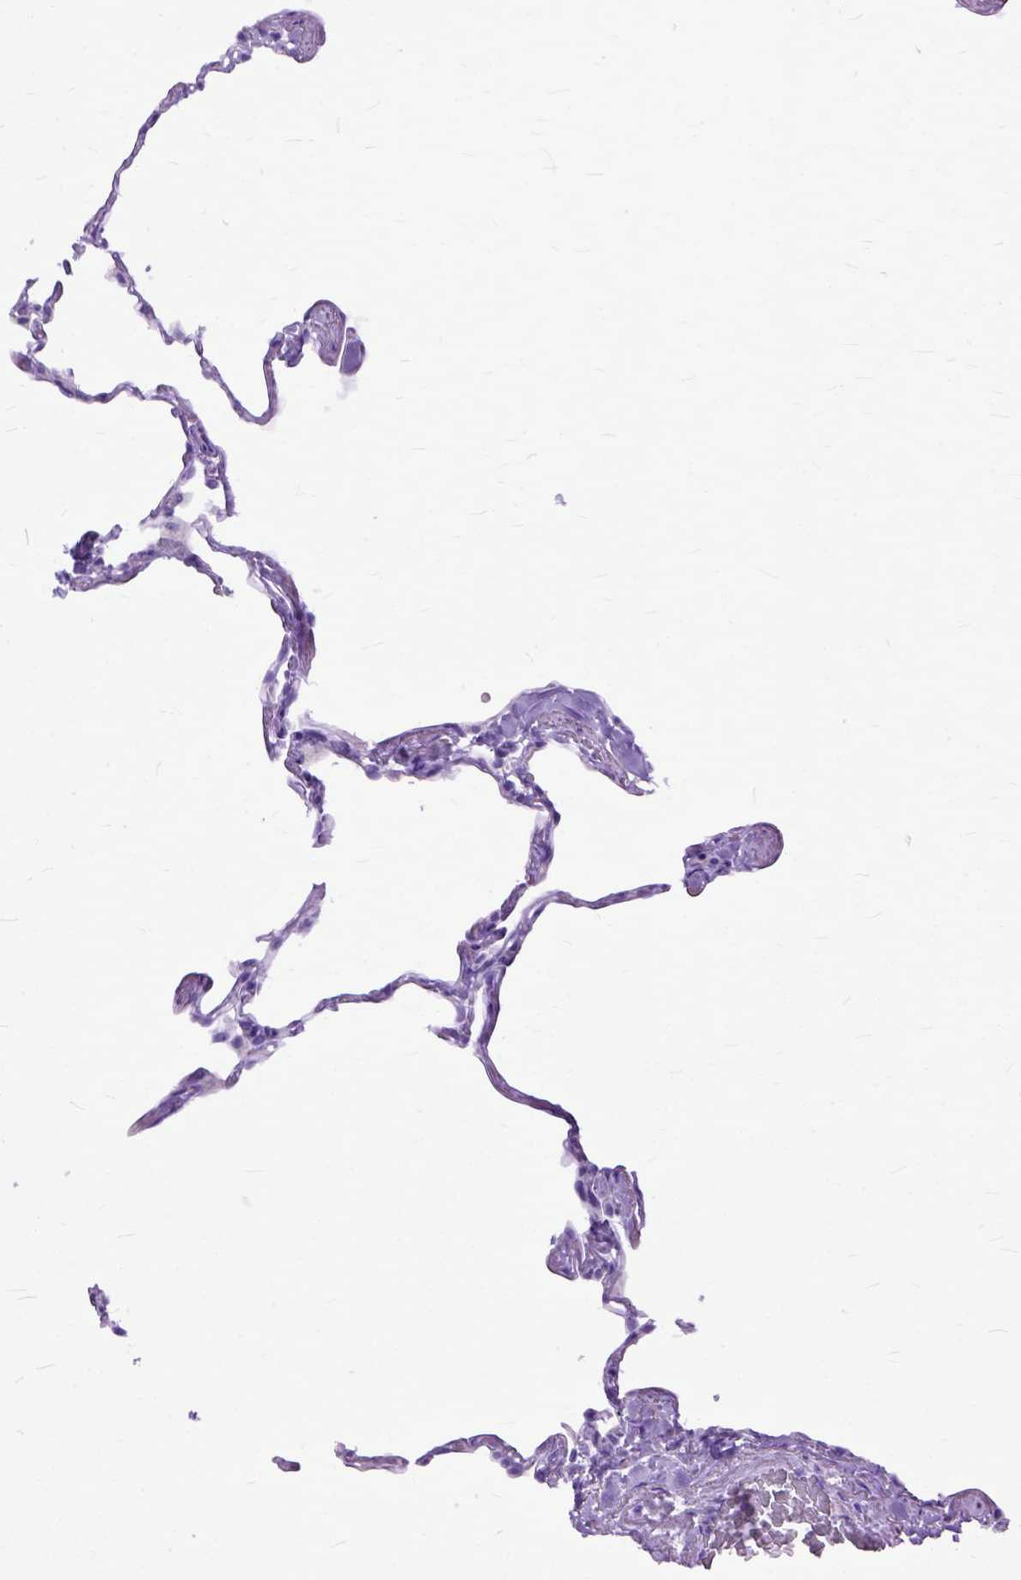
{"staining": {"intensity": "negative", "quantity": "none", "location": "none"}, "tissue": "lung", "cell_type": "Alveolar cells", "image_type": "normal", "snomed": [{"axis": "morphology", "description": "Normal tissue, NOS"}, {"axis": "topography", "description": "Lung"}], "caption": "IHC of unremarkable human lung exhibits no expression in alveolar cells. The staining was performed using DAB (3,3'-diaminobenzidine) to visualize the protein expression in brown, while the nuclei were stained in blue with hematoxylin (Magnification: 20x).", "gene": "GNGT1", "patient": {"sex": "male", "age": 65}}